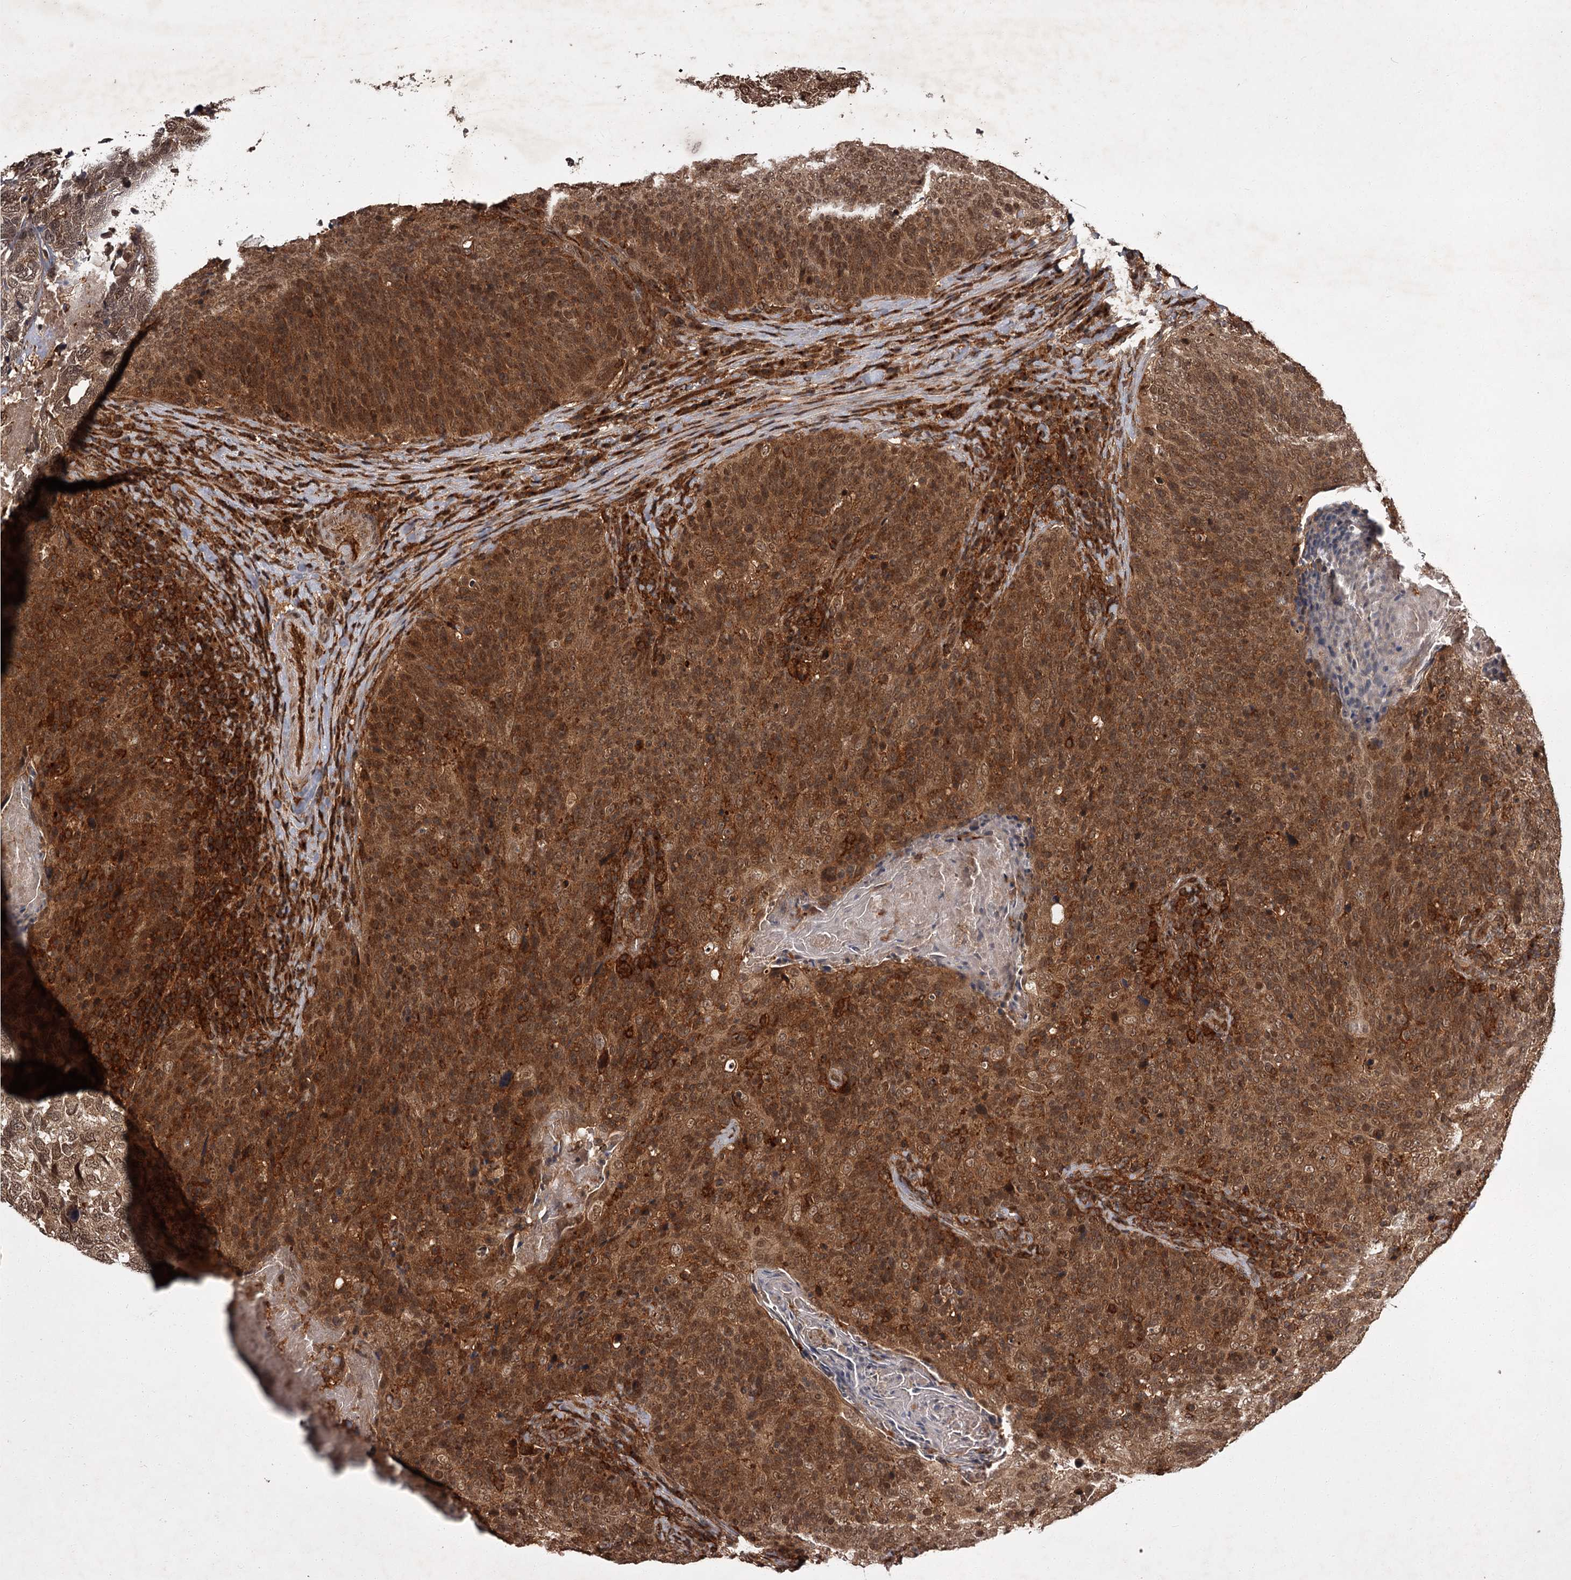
{"staining": {"intensity": "strong", "quantity": ">75%", "location": "cytoplasmic/membranous,nuclear"}, "tissue": "head and neck cancer", "cell_type": "Tumor cells", "image_type": "cancer", "snomed": [{"axis": "morphology", "description": "Squamous cell carcinoma, NOS"}, {"axis": "morphology", "description": "Squamous cell carcinoma, metastatic, NOS"}, {"axis": "topography", "description": "Lymph node"}, {"axis": "topography", "description": "Head-Neck"}], "caption": "Human head and neck metastatic squamous cell carcinoma stained with a protein marker displays strong staining in tumor cells.", "gene": "TBC1D23", "patient": {"sex": "male", "age": 62}}